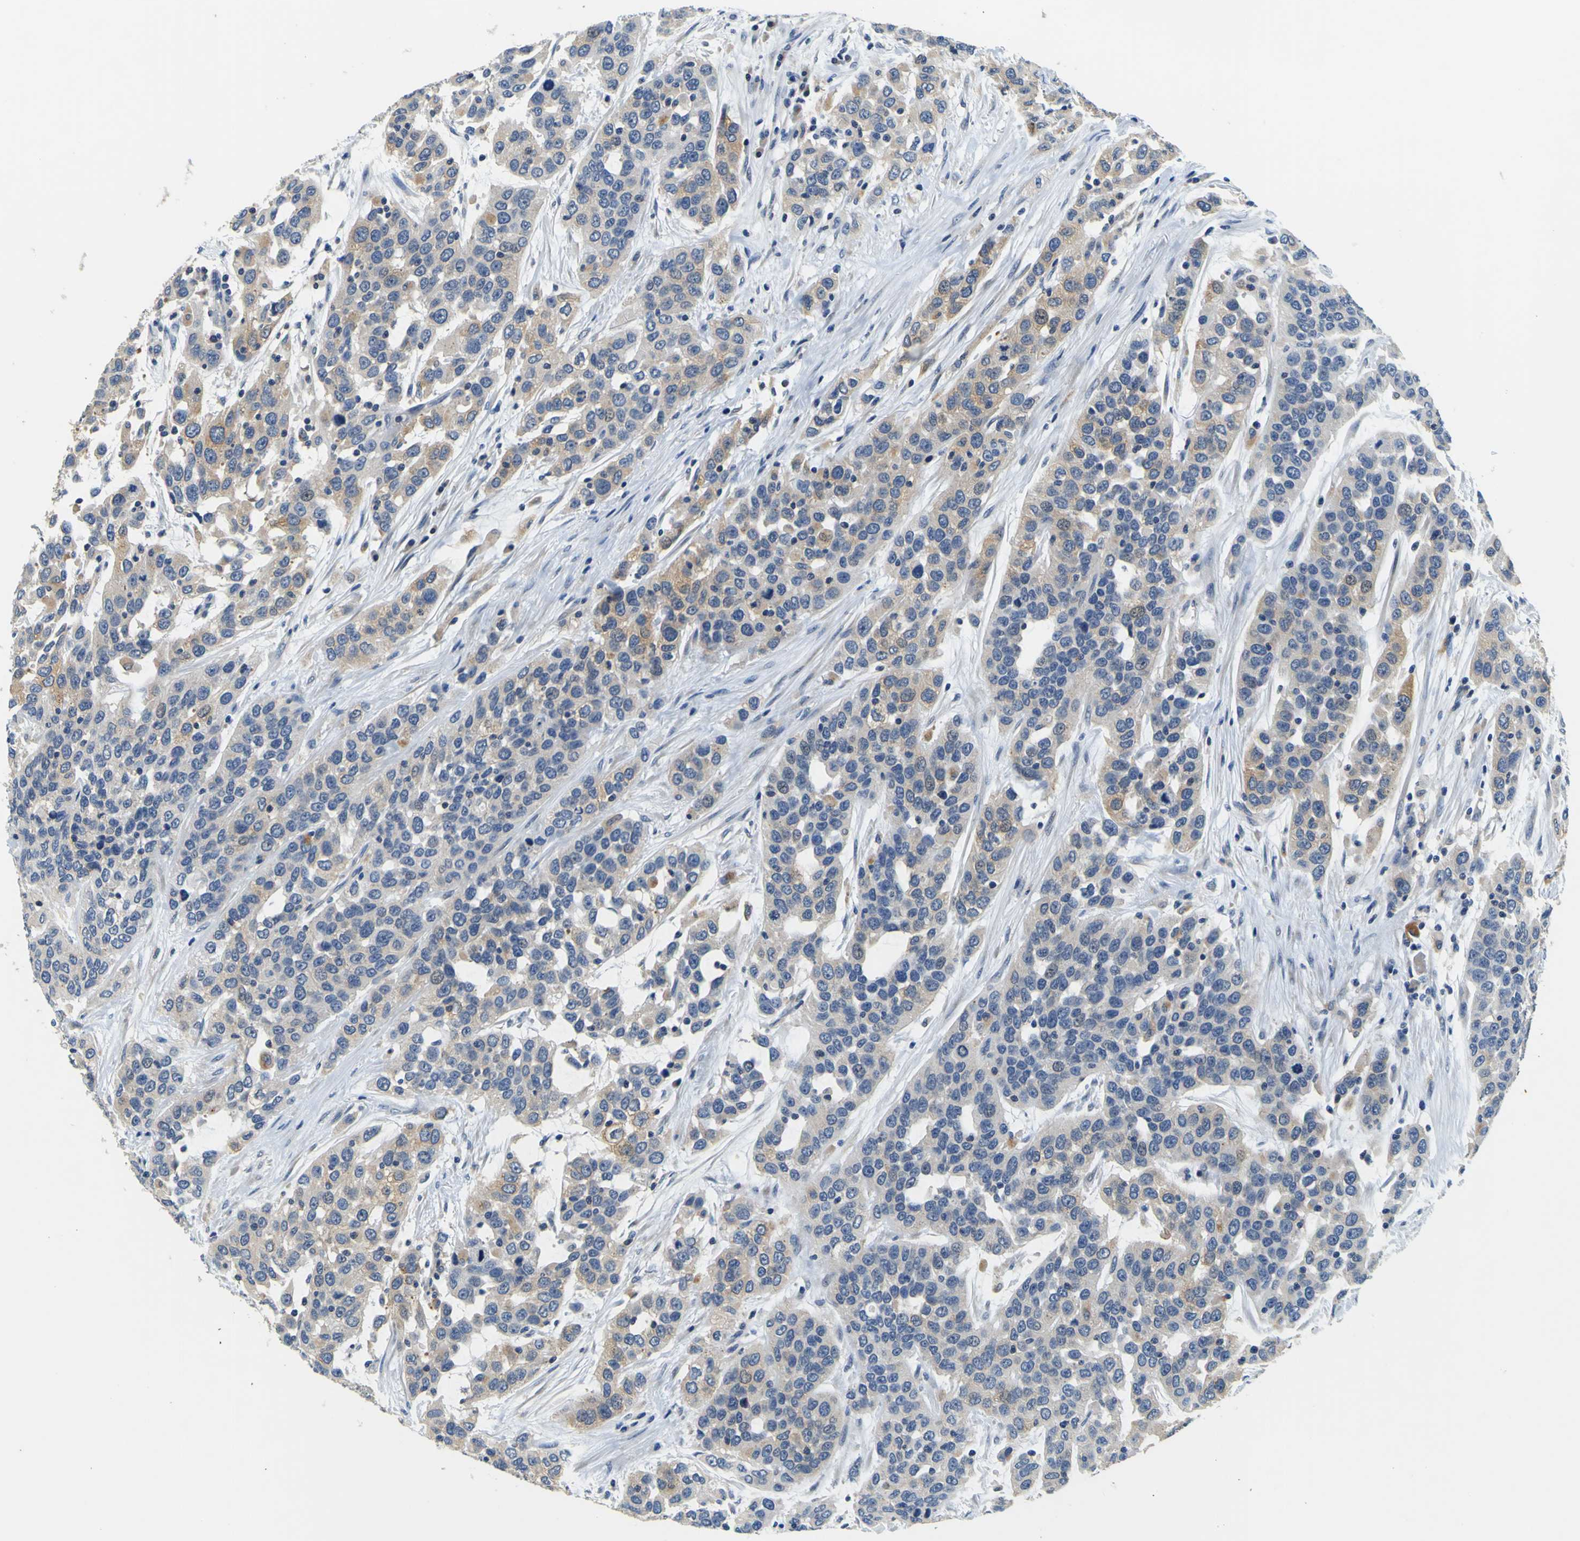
{"staining": {"intensity": "weak", "quantity": ">75%", "location": "cytoplasmic/membranous"}, "tissue": "urothelial cancer", "cell_type": "Tumor cells", "image_type": "cancer", "snomed": [{"axis": "morphology", "description": "Urothelial carcinoma, High grade"}, {"axis": "topography", "description": "Urinary bladder"}], "caption": "Tumor cells reveal low levels of weak cytoplasmic/membranous staining in about >75% of cells in high-grade urothelial carcinoma.", "gene": "TNIK", "patient": {"sex": "female", "age": 80}}